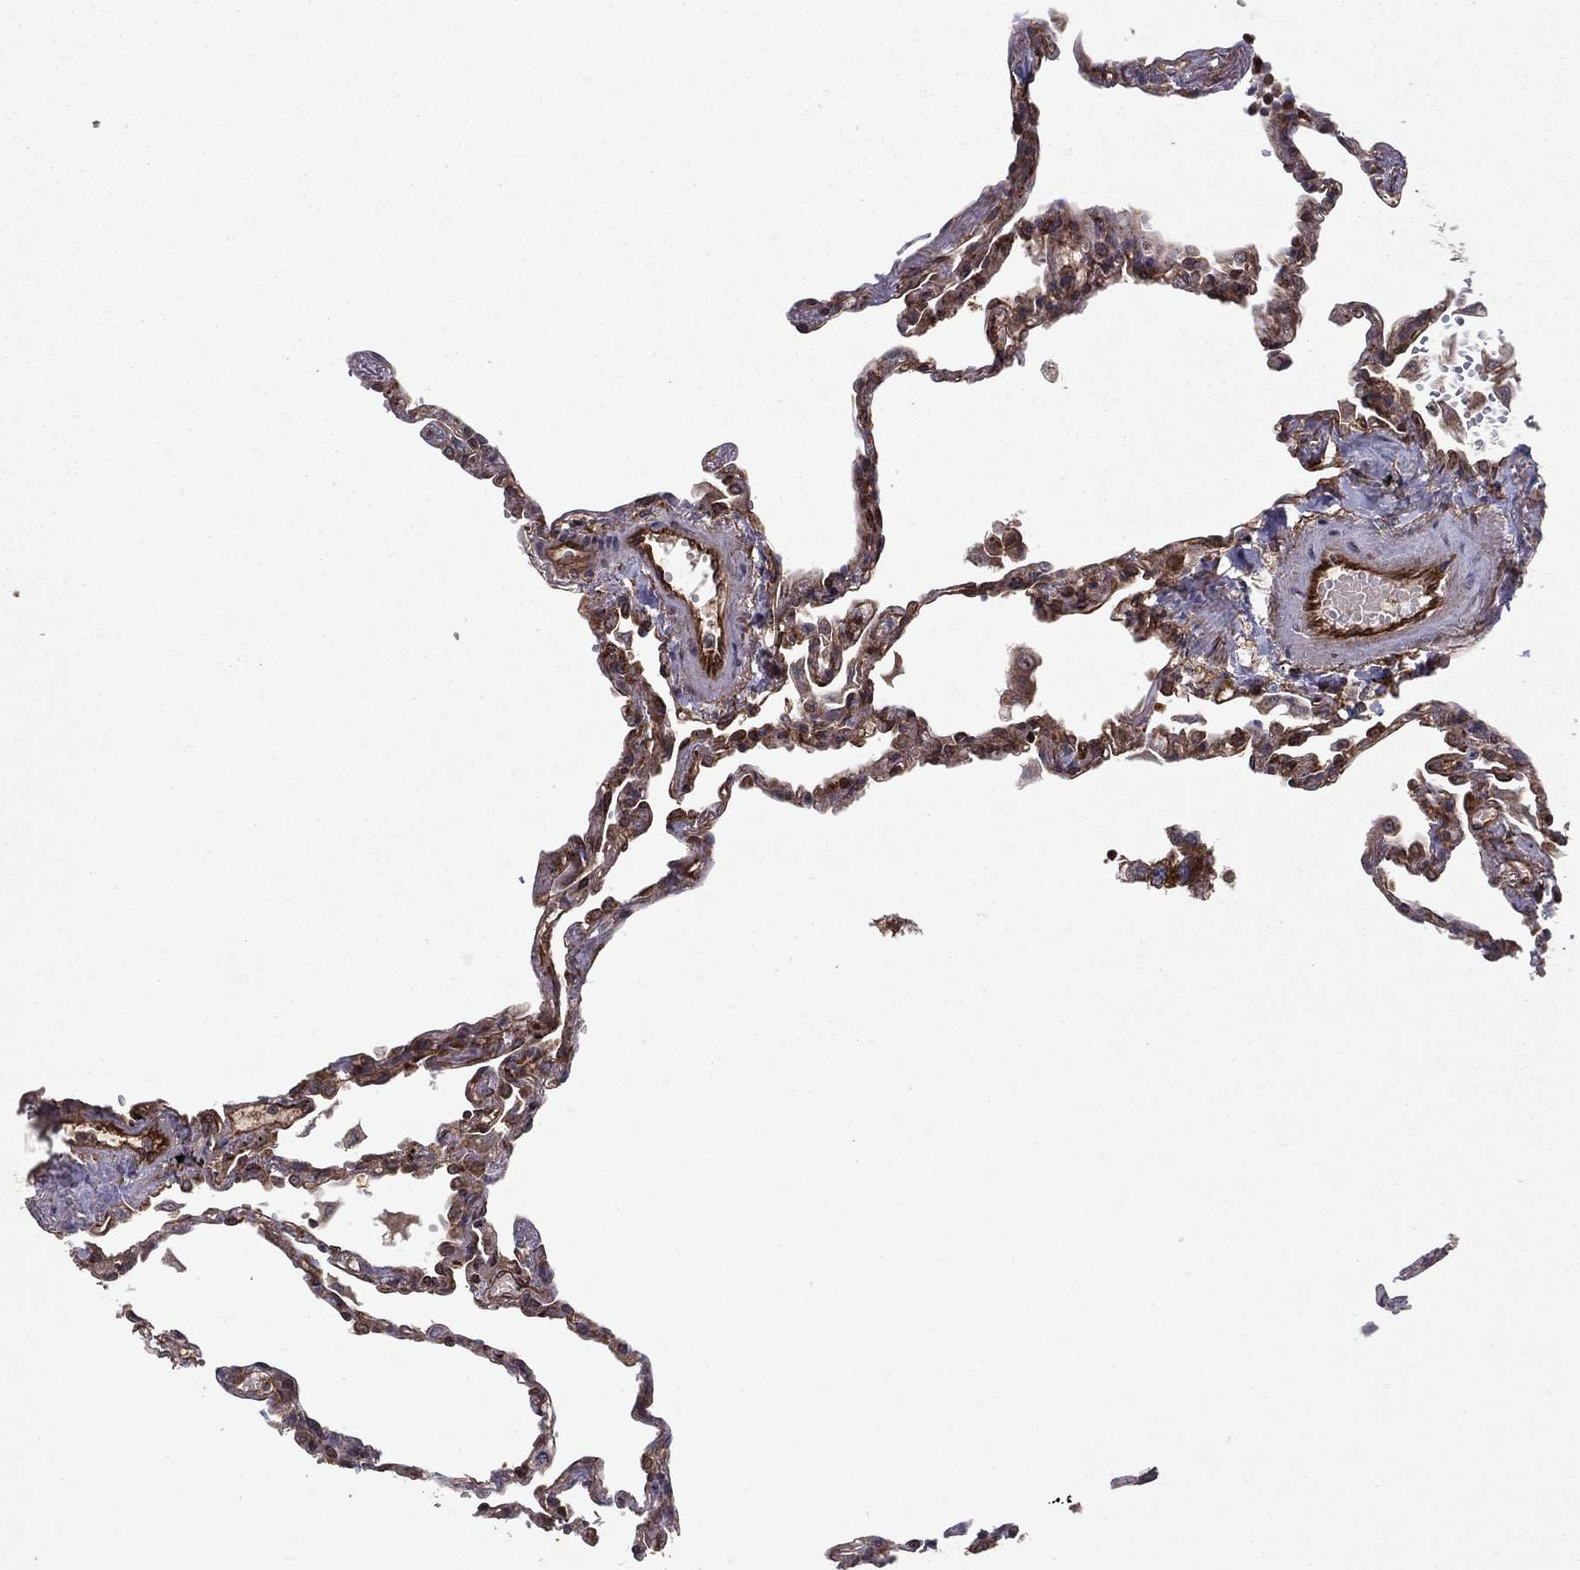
{"staining": {"intensity": "strong", "quantity": "25%-75%", "location": "nuclear"}, "tissue": "lung", "cell_type": "Alveolar cells", "image_type": "normal", "snomed": [{"axis": "morphology", "description": "Normal tissue, NOS"}, {"axis": "topography", "description": "Lung"}], "caption": "Immunohistochemistry (IHC) micrograph of normal lung stained for a protein (brown), which demonstrates high levels of strong nuclear expression in about 25%-75% of alveolar cells.", "gene": "CERS2", "patient": {"sex": "male", "age": 78}}